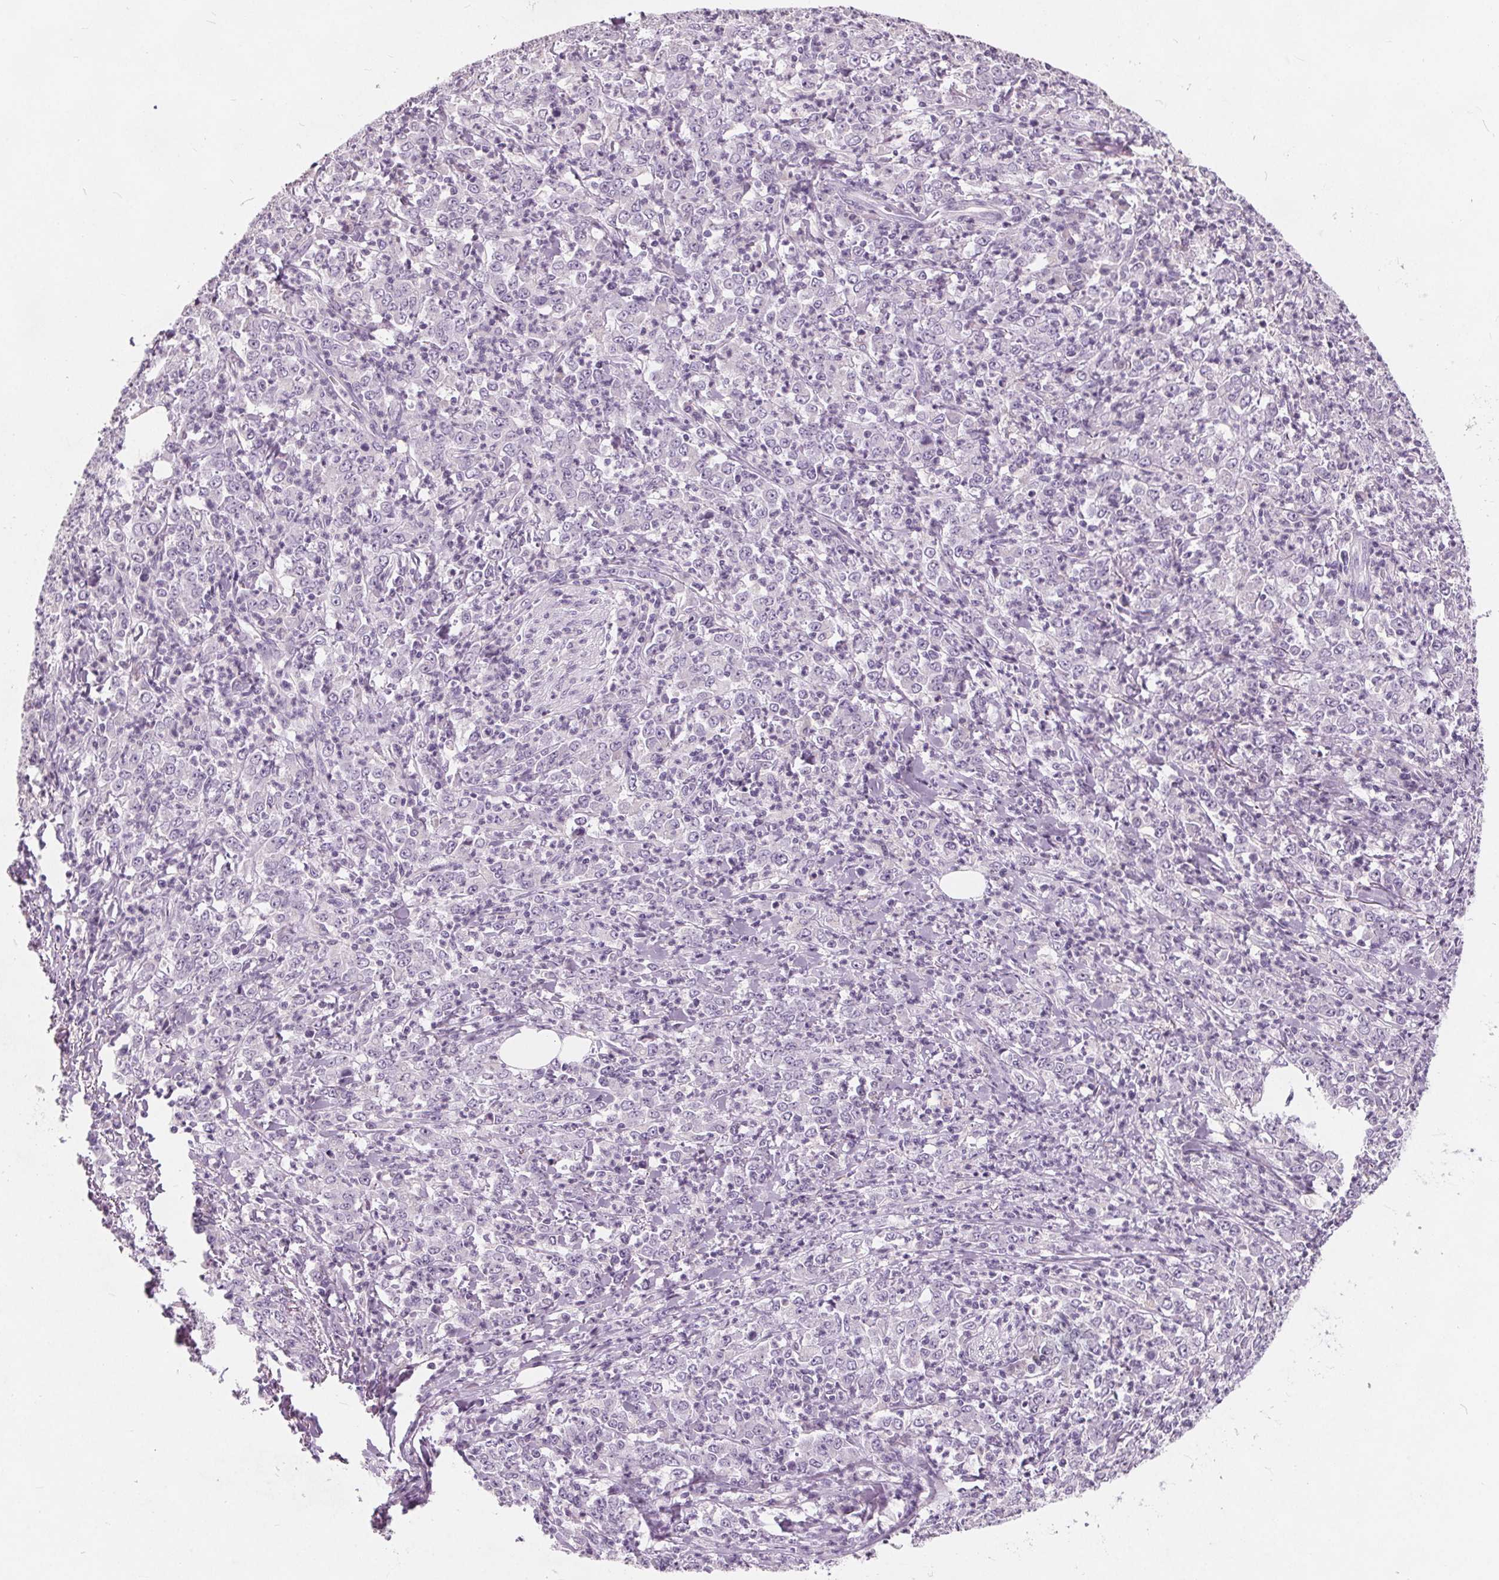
{"staining": {"intensity": "negative", "quantity": "none", "location": "none"}, "tissue": "stomach cancer", "cell_type": "Tumor cells", "image_type": "cancer", "snomed": [{"axis": "morphology", "description": "Adenocarcinoma, NOS"}, {"axis": "topography", "description": "Stomach, lower"}], "caption": "This is an immunohistochemistry micrograph of adenocarcinoma (stomach). There is no positivity in tumor cells.", "gene": "PLA2G2E", "patient": {"sex": "female", "age": 71}}